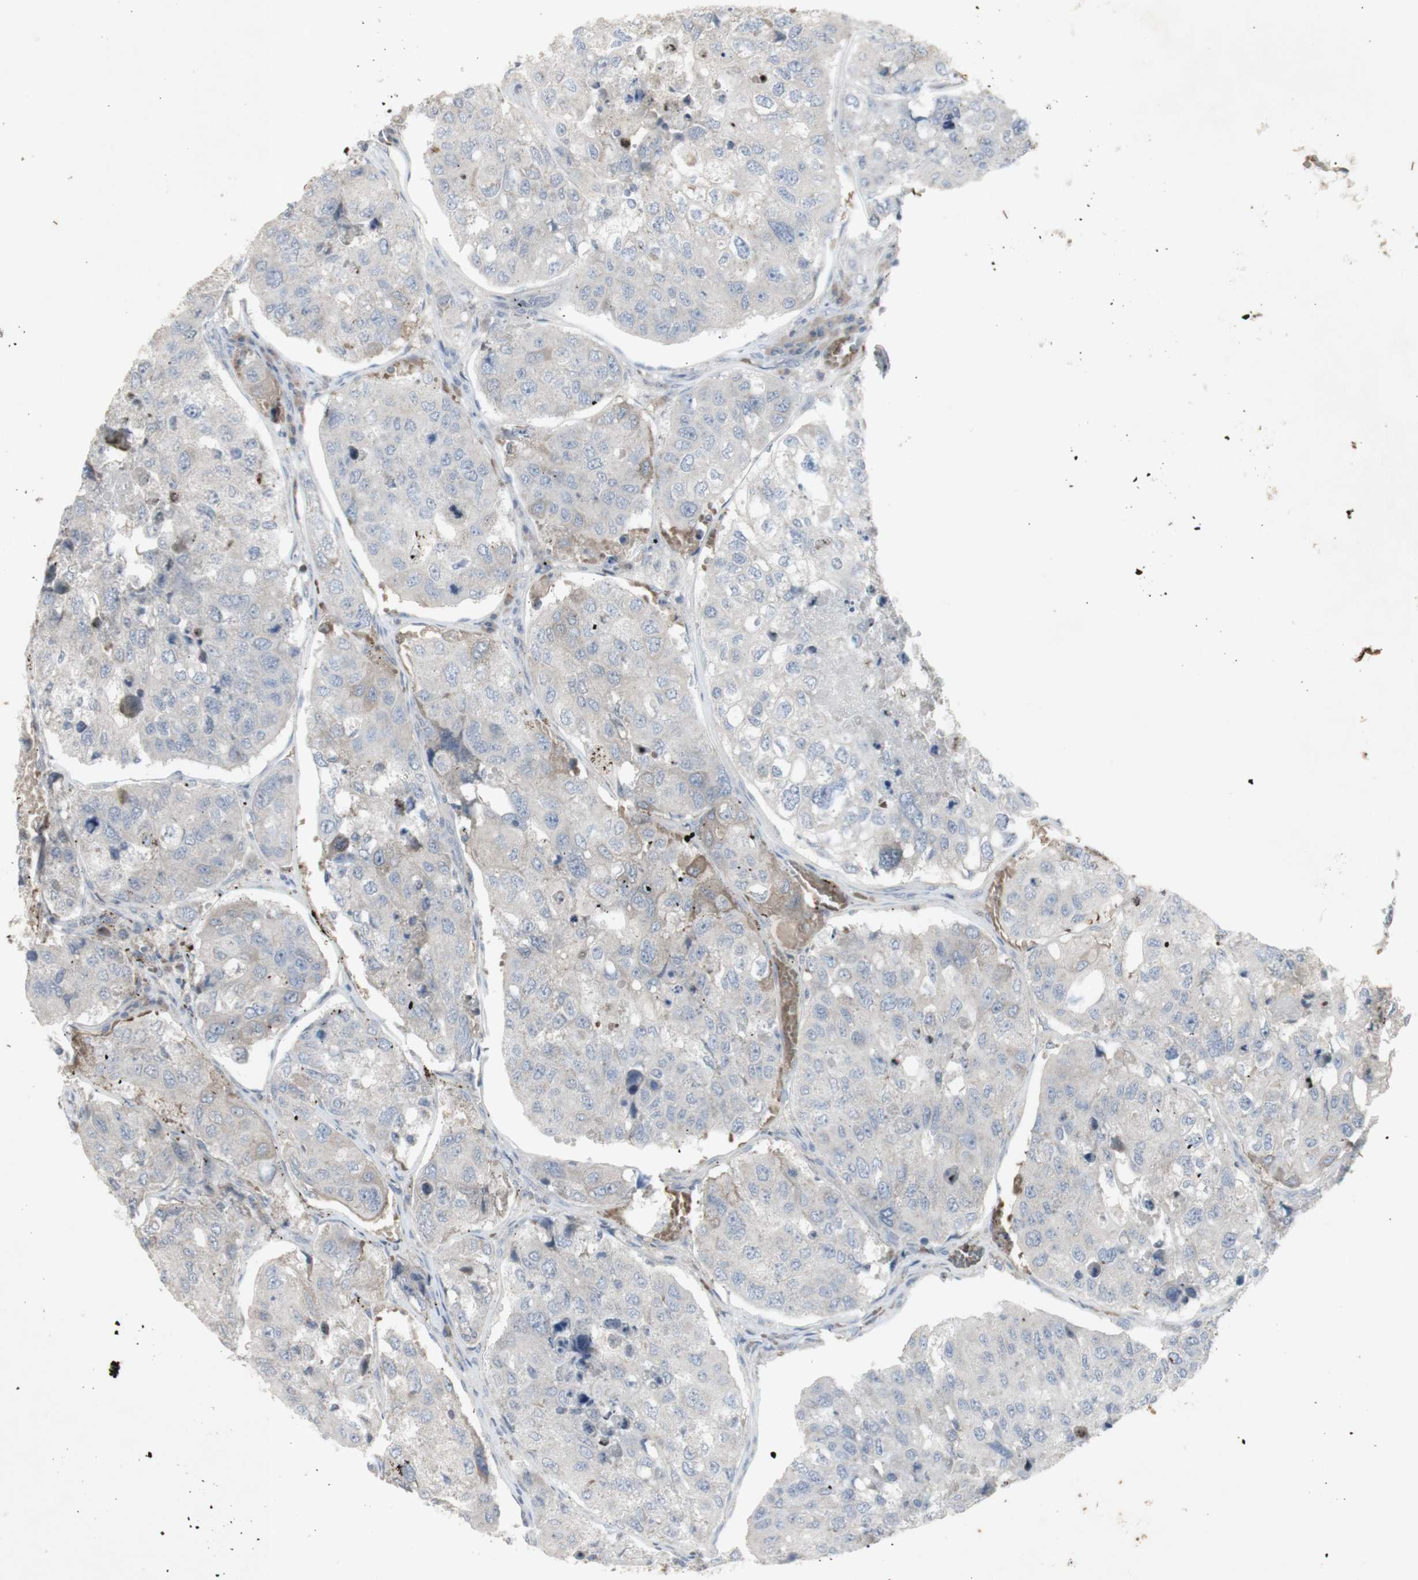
{"staining": {"intensity": "weak", "quantity": ">75%", "location": "cytoplasmic/membranous"}, "tissue": "urothelial cancer", "cell_type": "Tumor cells", "image_type": "cancer", "snomed": [{"axis": "morphology", "description": "Urothelial carcinoma, High grade"}, {"axis": "topography", "description": "Lymph node"}, {"axis": "topography", "description": "Urinary bladder"}], "caption": "Protein analysis of urothelial cancer tissue shows weak cytoplasmic/membranous staining in about >75% of tumor cells. (DAB (3,3'-diaminobenzidine) = brown stain, brightfield microscopy at high magnification).", "gene": "INS", "patient": {"sex": "male", "age": 51}}